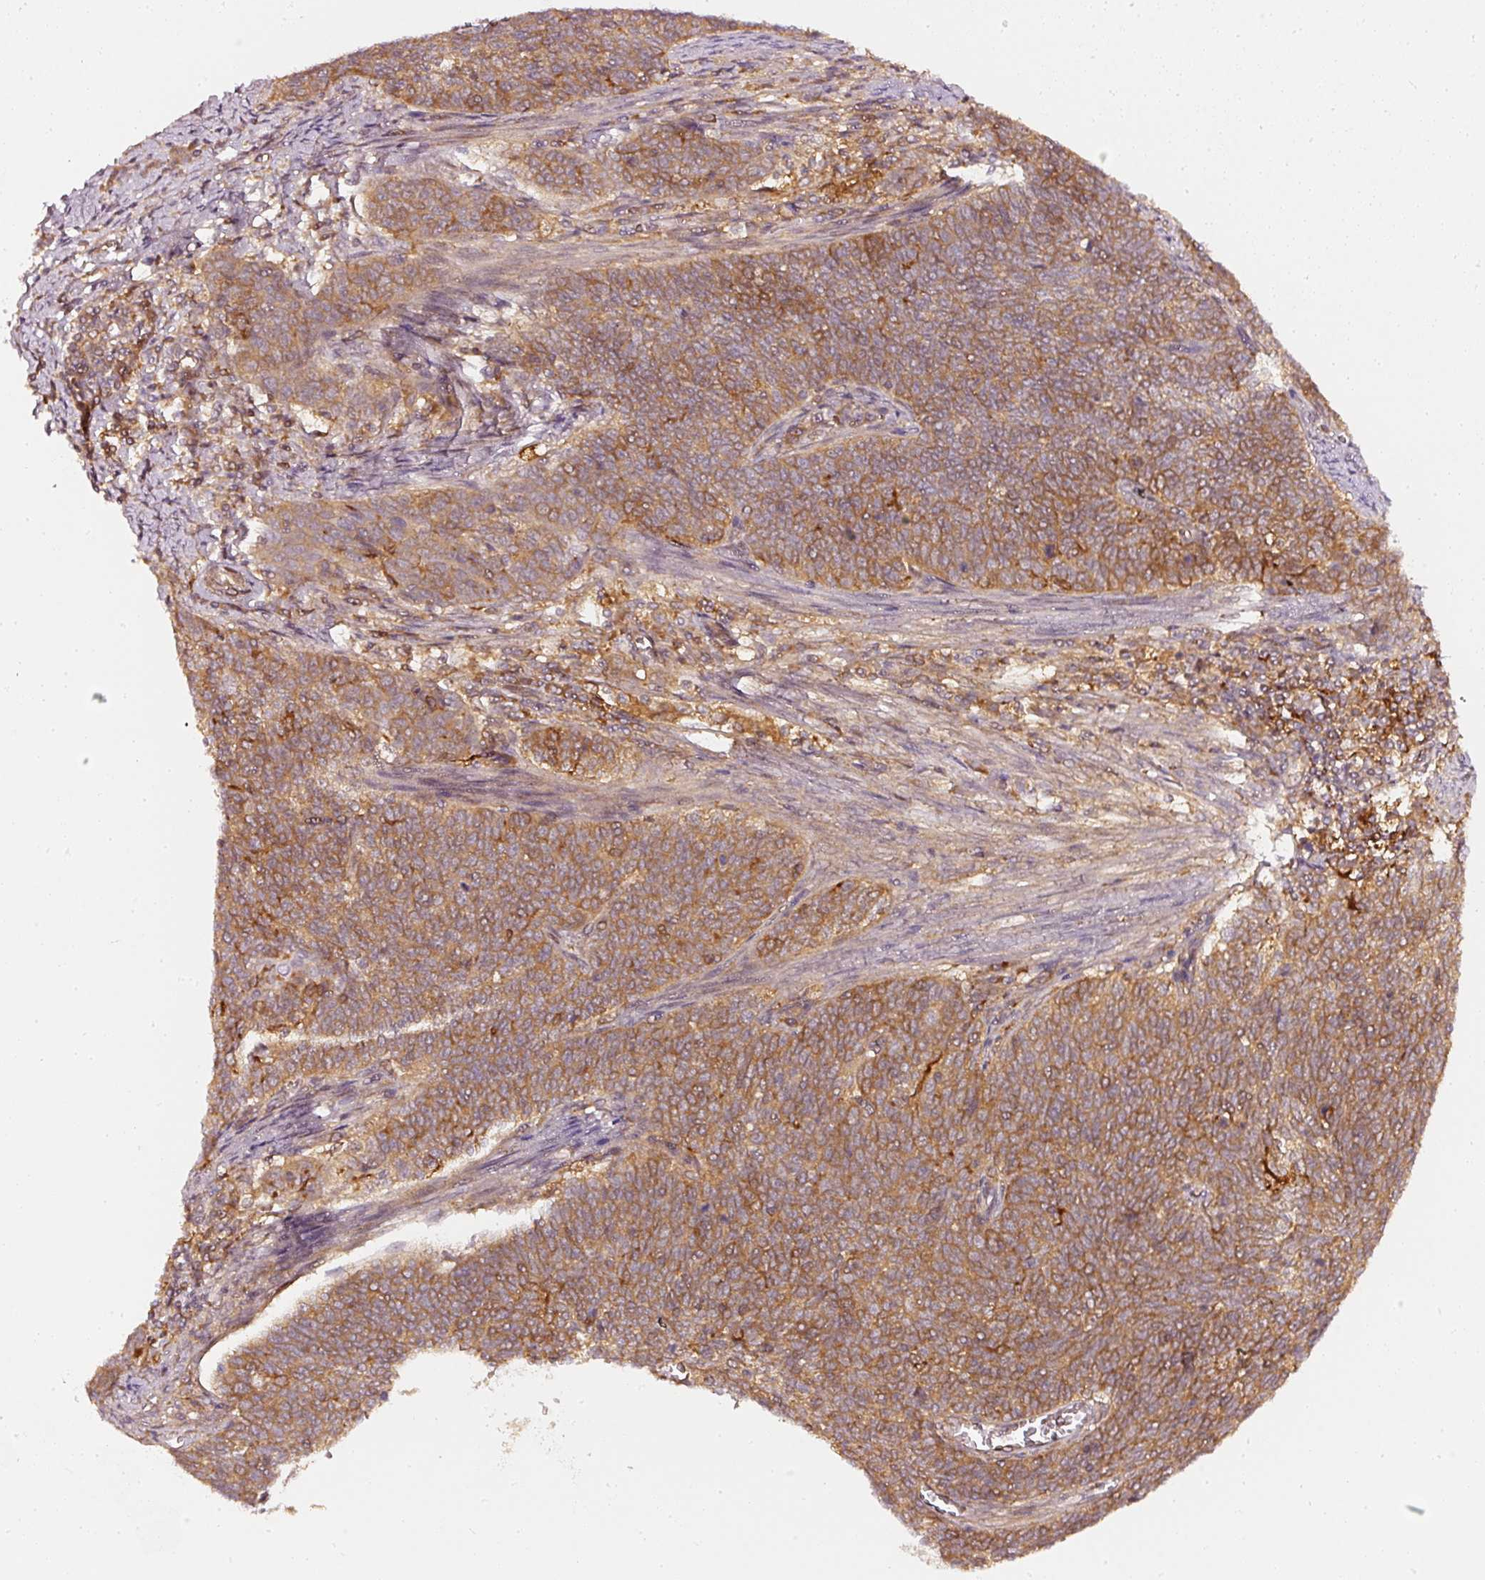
{"staining": {"intensity": "moderate", "quantity": ">75%", "location": "cytoplasmic/membranous"}, "tissue": "cervical cancer", "cell_type": "Tumor cells", "image_type": "cancer", "snomed": [{"axis": "morphology", "description": "Squamous cell carcinoma, NOS"}, {"axis": "topography", "description": "Cervix"}], "caption": "Protein staining of cervical cancer (squamous cell carcinoma) tissue shows moderate cytoplasmic/membranous staining in about >75% of tumor cells. The staining is performed using DAB (3,3'-diaminobenzidine) brown chromogen to label protein expression. The nuclei are counter-stained blue using hematoxylin.", "gene": "ASMTL", "patient": {"sex": "female", "age": 39}}